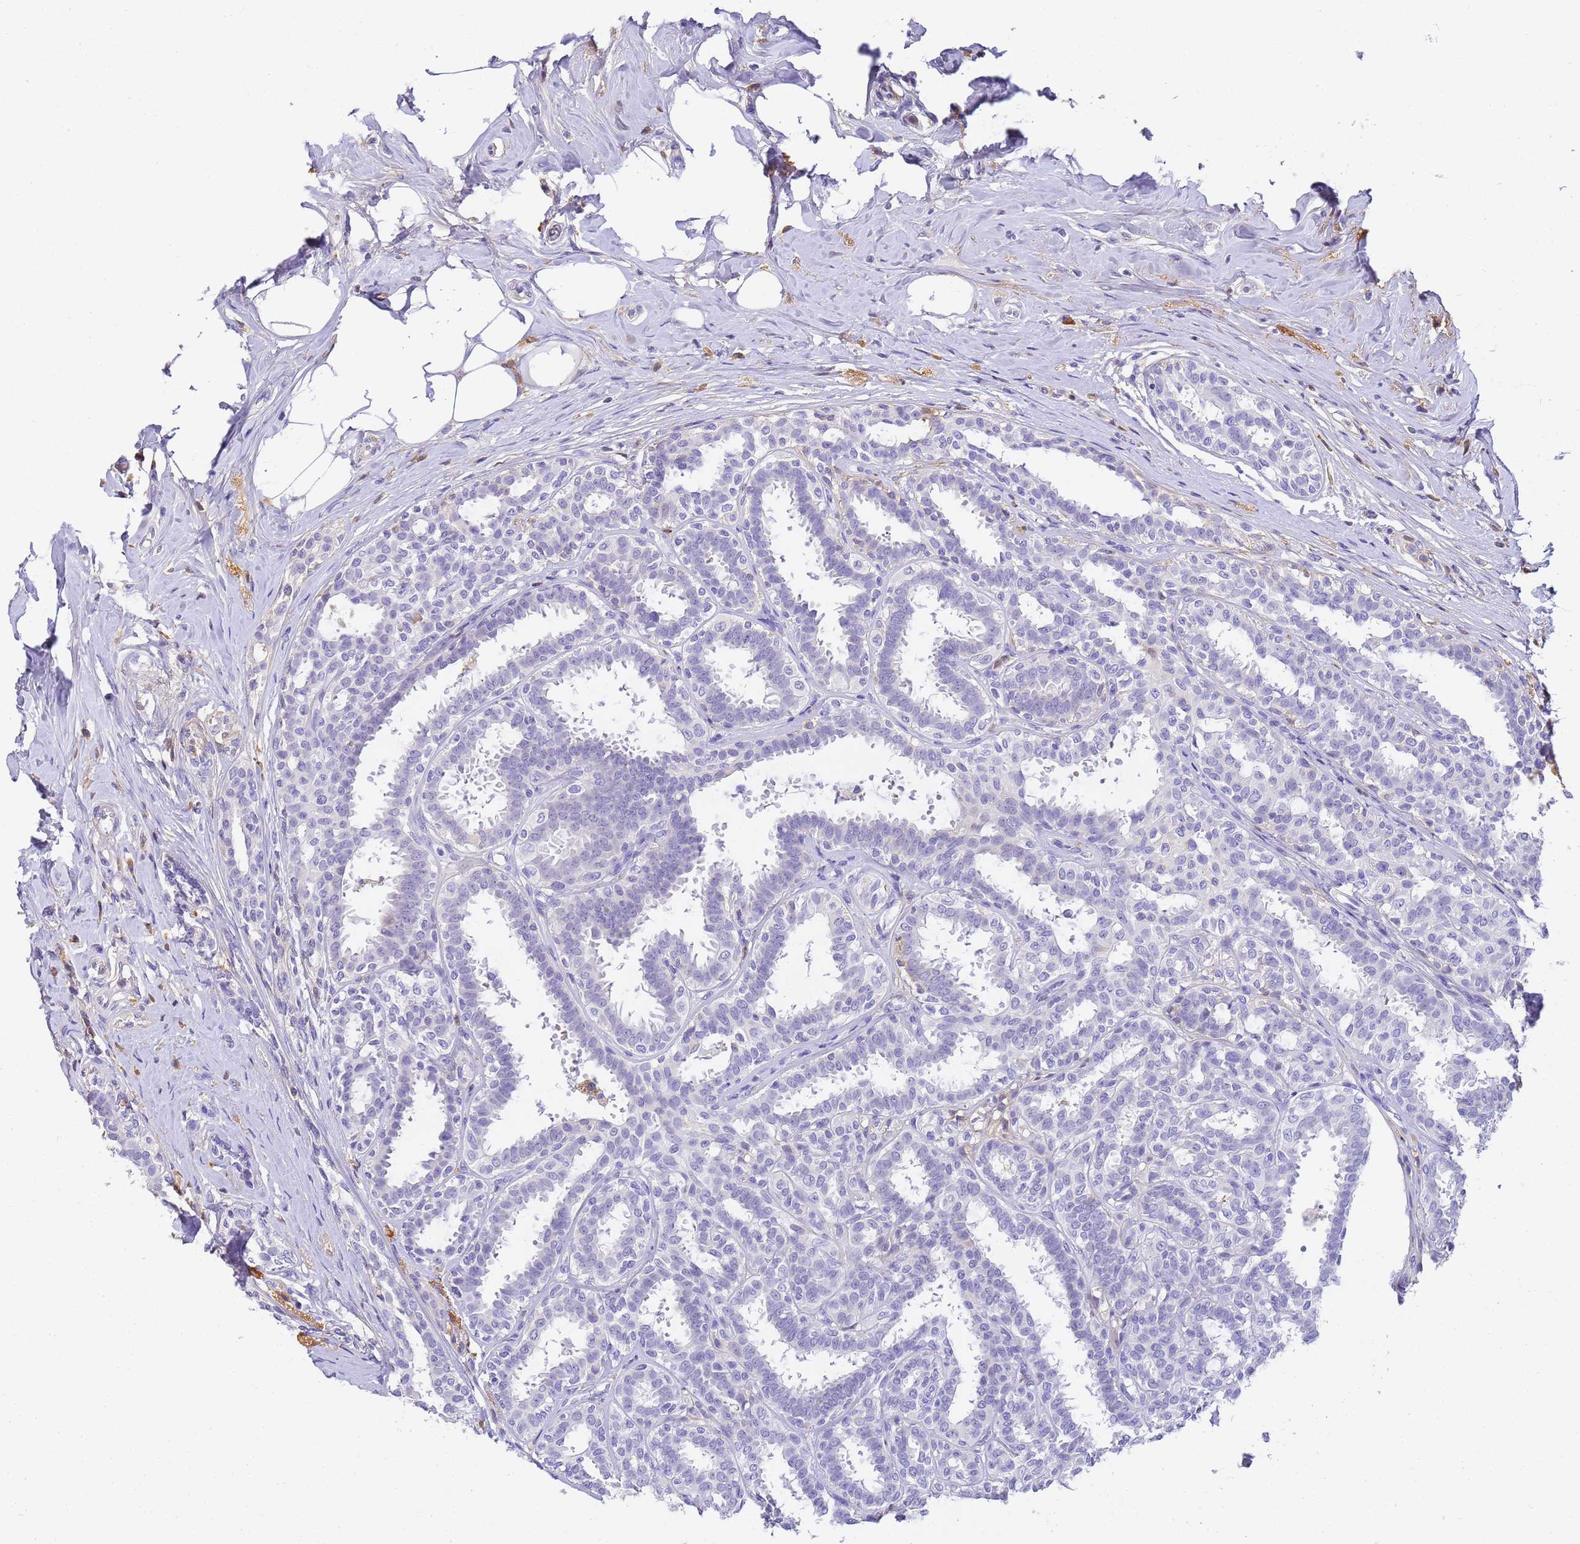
{"staining": {"intensity": "negative", "quantity": "none", "location": "none"}, "tissue": "breast cancer", "cell_type": "Tumor cells", "image_type": "cancer", "snomed": [{"axis": "morphology", "description": "Lobular carcinoma"}, {"axis": "topography", "description": "Breast"}], "caption": "Tumor cells are negative for brown protein staining in lobular carcinoma (breast).", "gene": "CFHR2", "patient": {"sex": "female", "age": 51}}